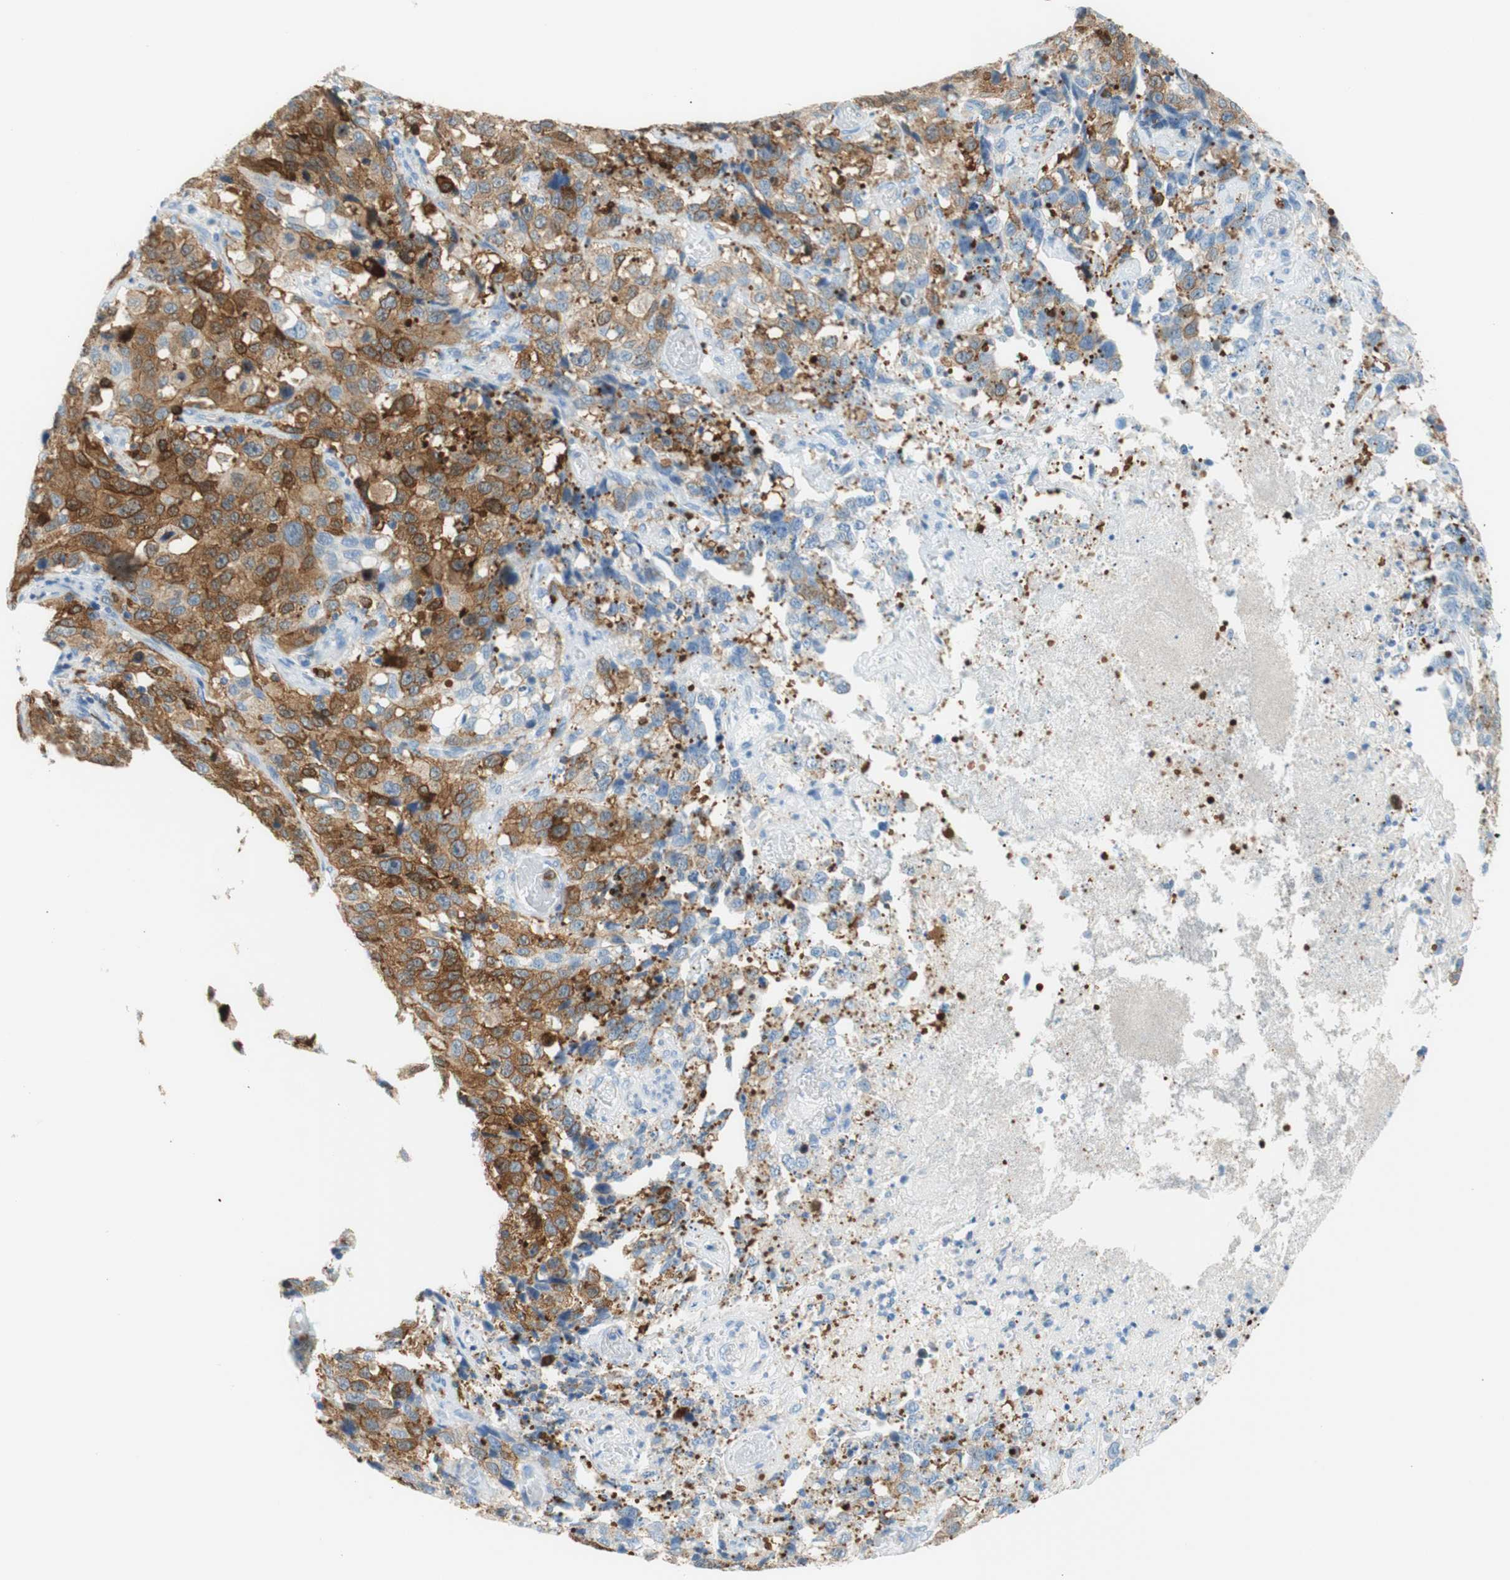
{"staining": {"intensity": "moderate", "quantity": "25%-75%", "location": "cytoplasmic/membranous"}, "tissue": "stomach cancer", "cell_type": "Tumor cells", "image_type": "cancer", "snomed": [{"axis": "morphology", "description": "Normal tissue, NOS"}, {"axis": "morphology", "description": "Adenocarcinoma, NOS"}, {"axis": "topography", "description": "Stomach"}], "caption": "There is medium levels of moderate cytoplasmic/membranous expression in tumor cells of stomach adenocarcinoma, as demonstrated by immunohistochemical staining (brown color).", "gene": "STMN1", "patient": {"sex": "male", "age": 48}}